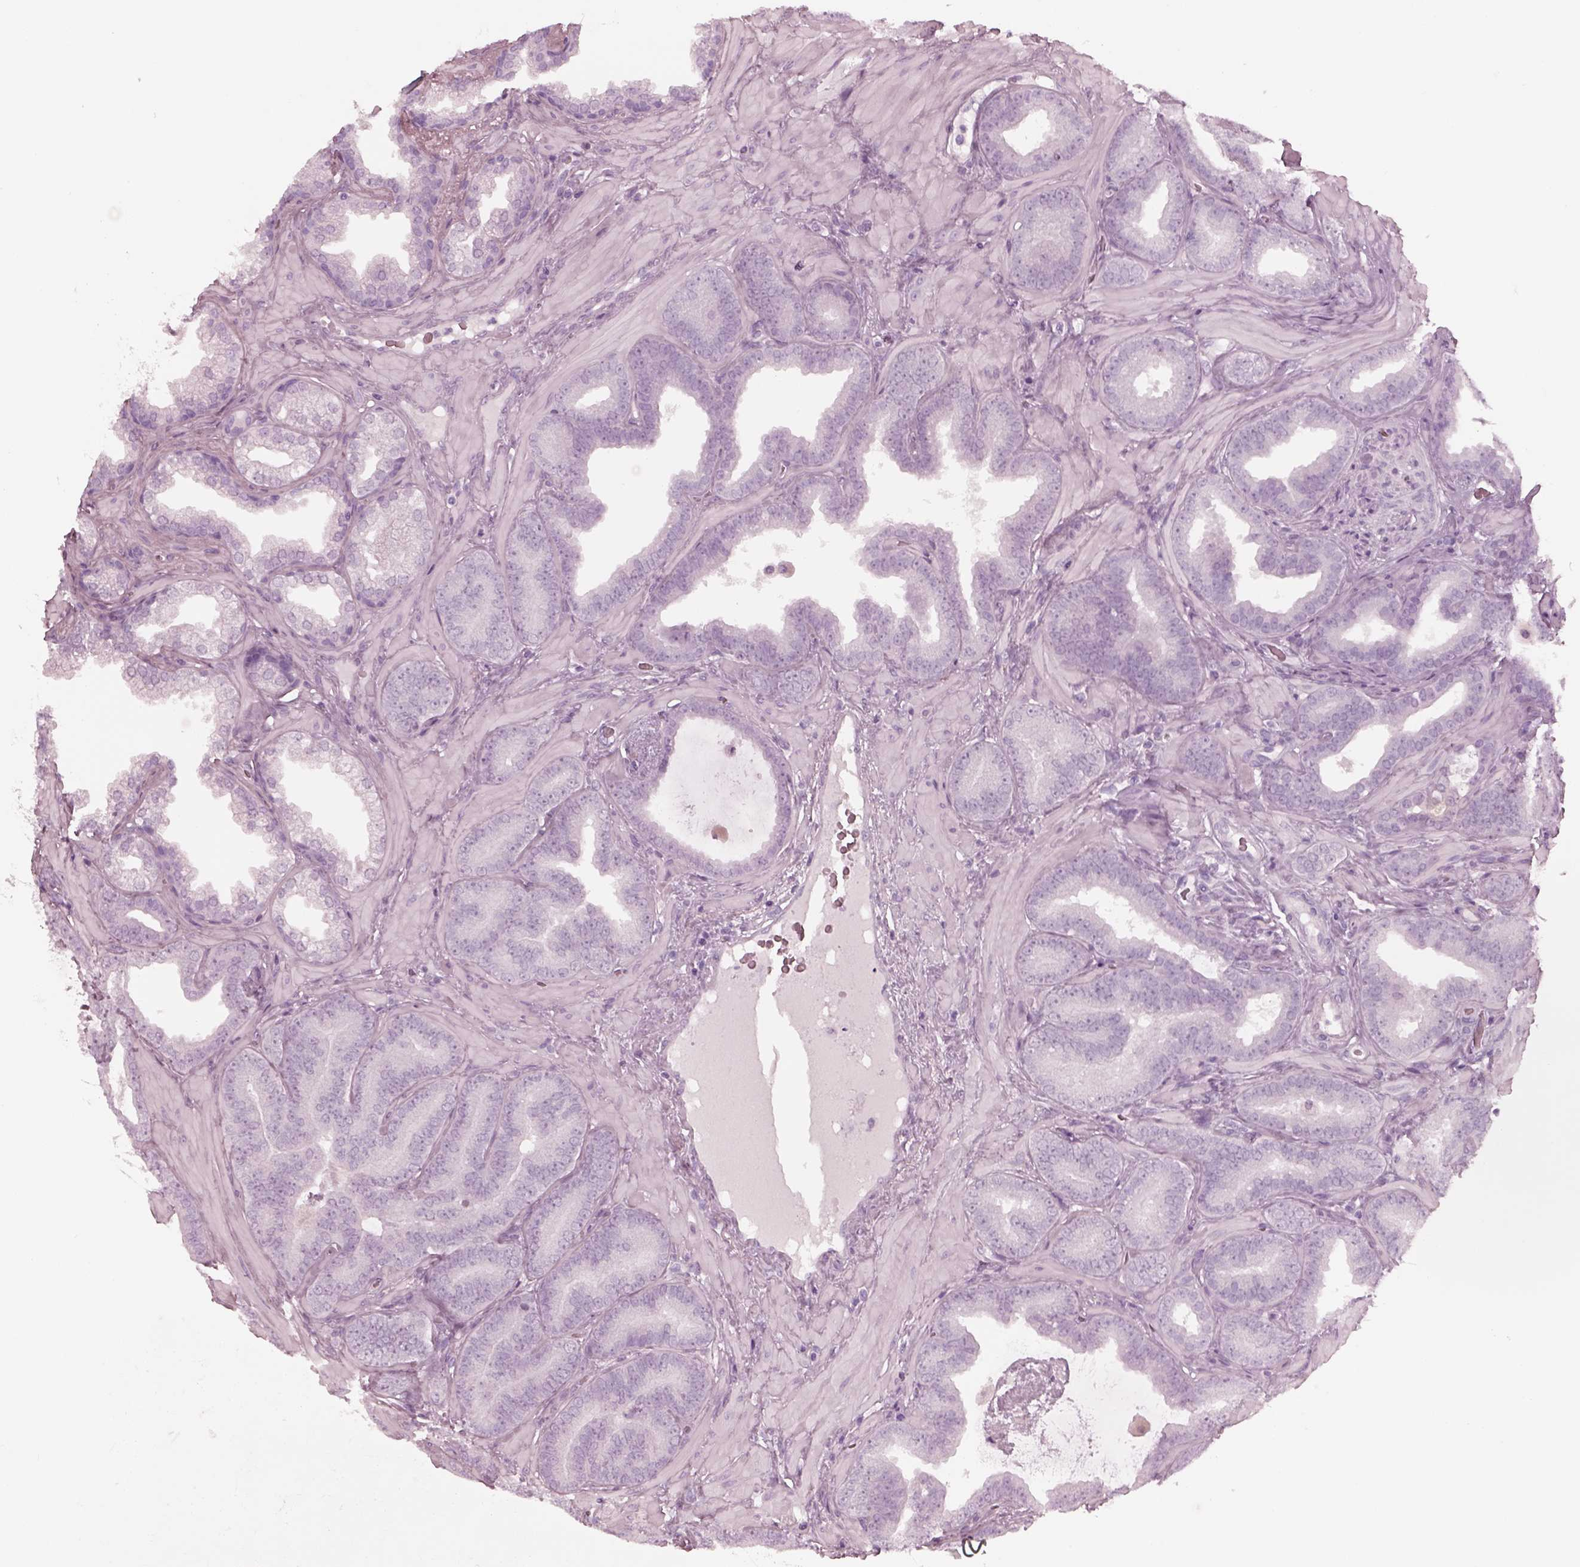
{"staining": {"intensity": "negative", "quantity": "none", "location": "none"}, "tissue": "prostate cancer", "cell_type": "Tumor cells", "image_type": "cancer", "snomed": [{"axis": "morphology", "description": "Adenocarcinoma, Low grade"}, {"axis": "topography", "description": "Prostate"}], "caption": "Immunohistochemical staining of prostate low-grade adenocarcinoma exhibits no significant staining in tumor cells.", "gene": "FABP9", "patient": {"sex": "male", "age": 63}}